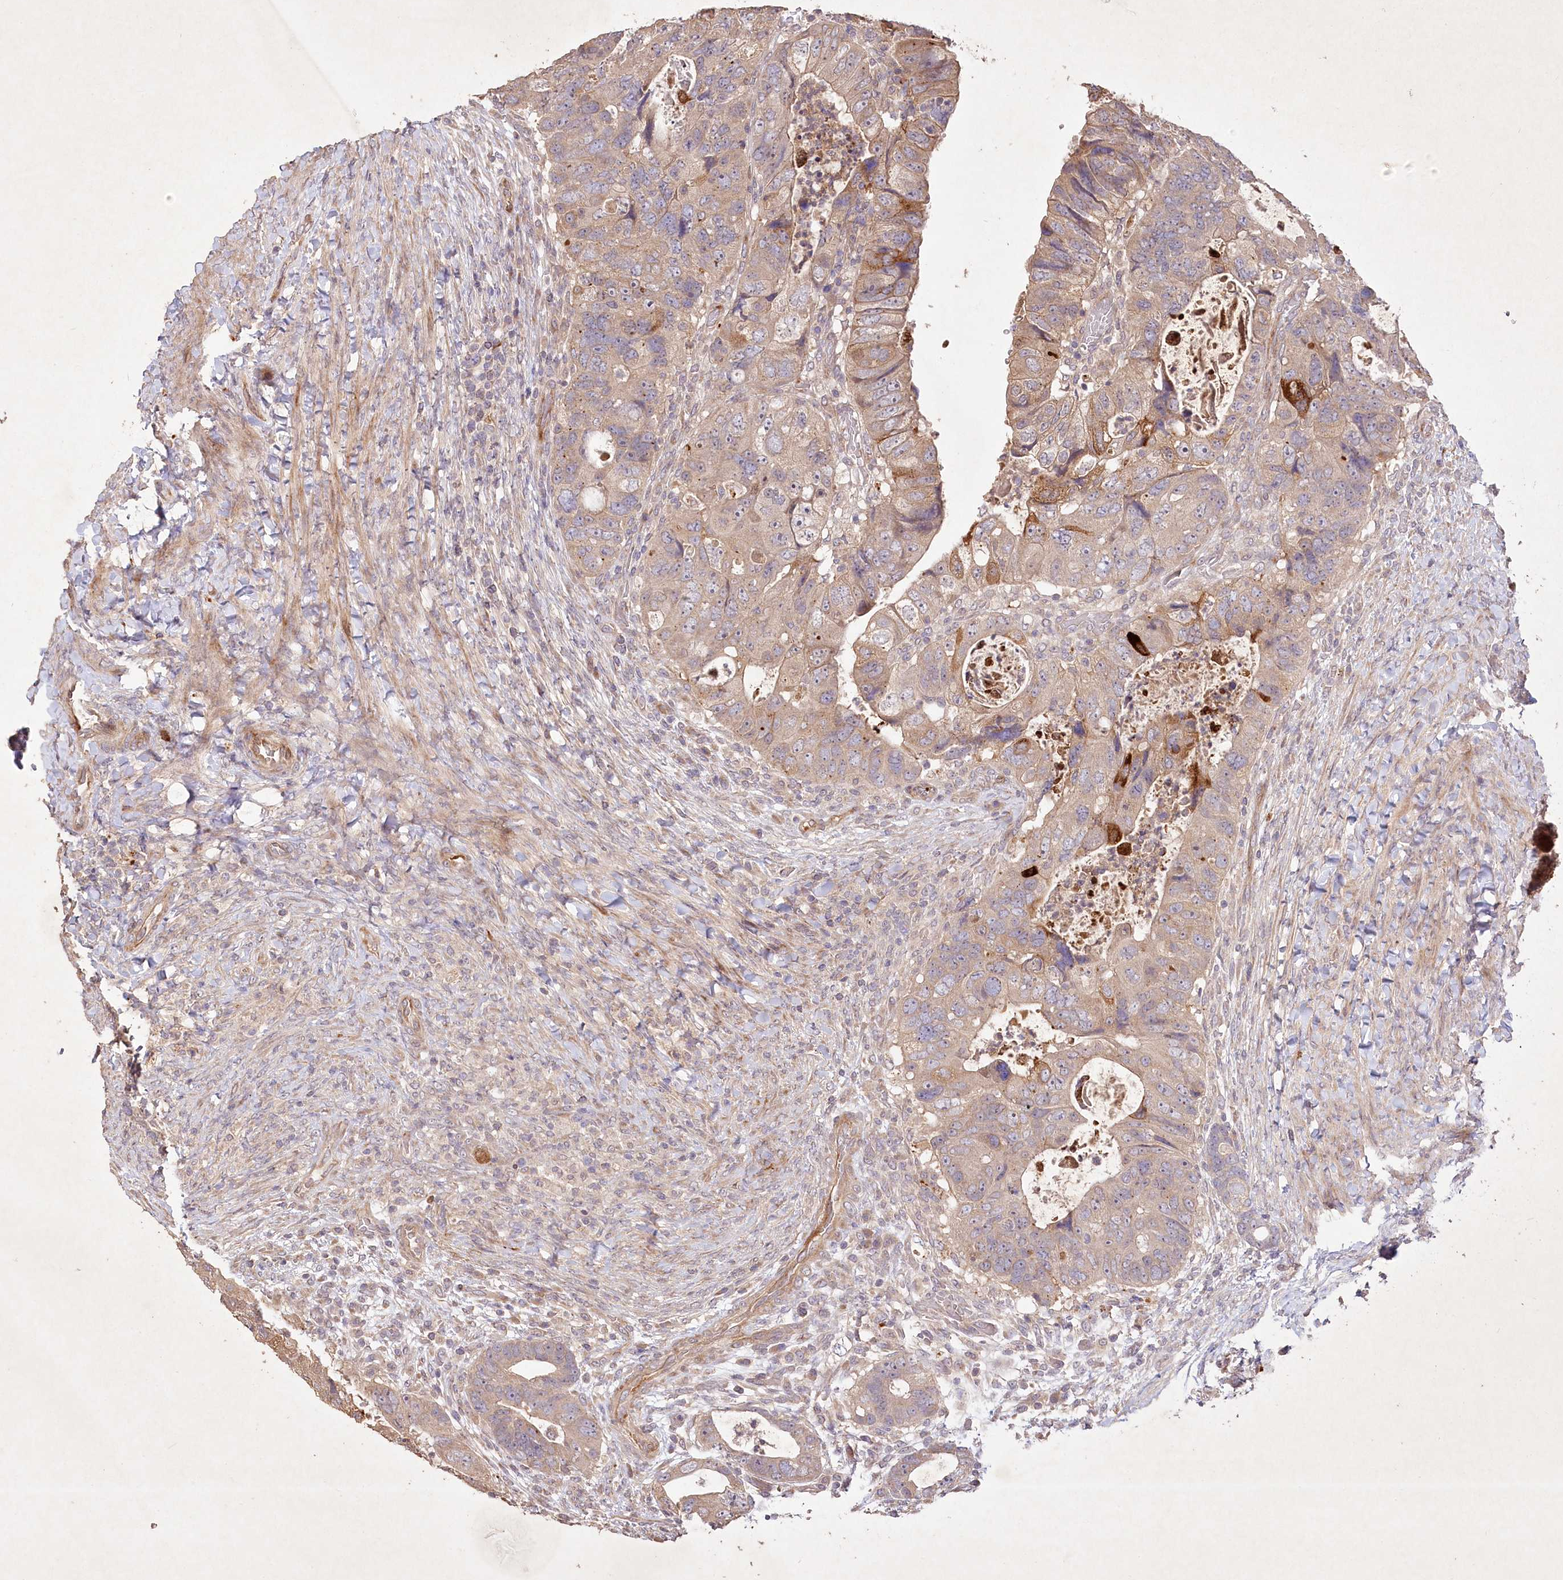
{"staining": {"intensity": "moderate", "quantity": ">75%", "location": "cytoplasmic/membranous"}, "tissue": "colorectal cancer", "cell_type": "Tumor cells", "image_type": "cancer", "snomed": [{"axis": "morphology", "description": "Adenocarcinoma, NOS"}, {"axis": "topography", "description": "Rectum"}], "caption": "A brown stain highlights moderate cytoplasmic/membranous expression of a protein in colorectal adenocarcinoma tumor cells.", "gene": "IRAK1BP1", "patient": {"sex": "male", "age": 59}}